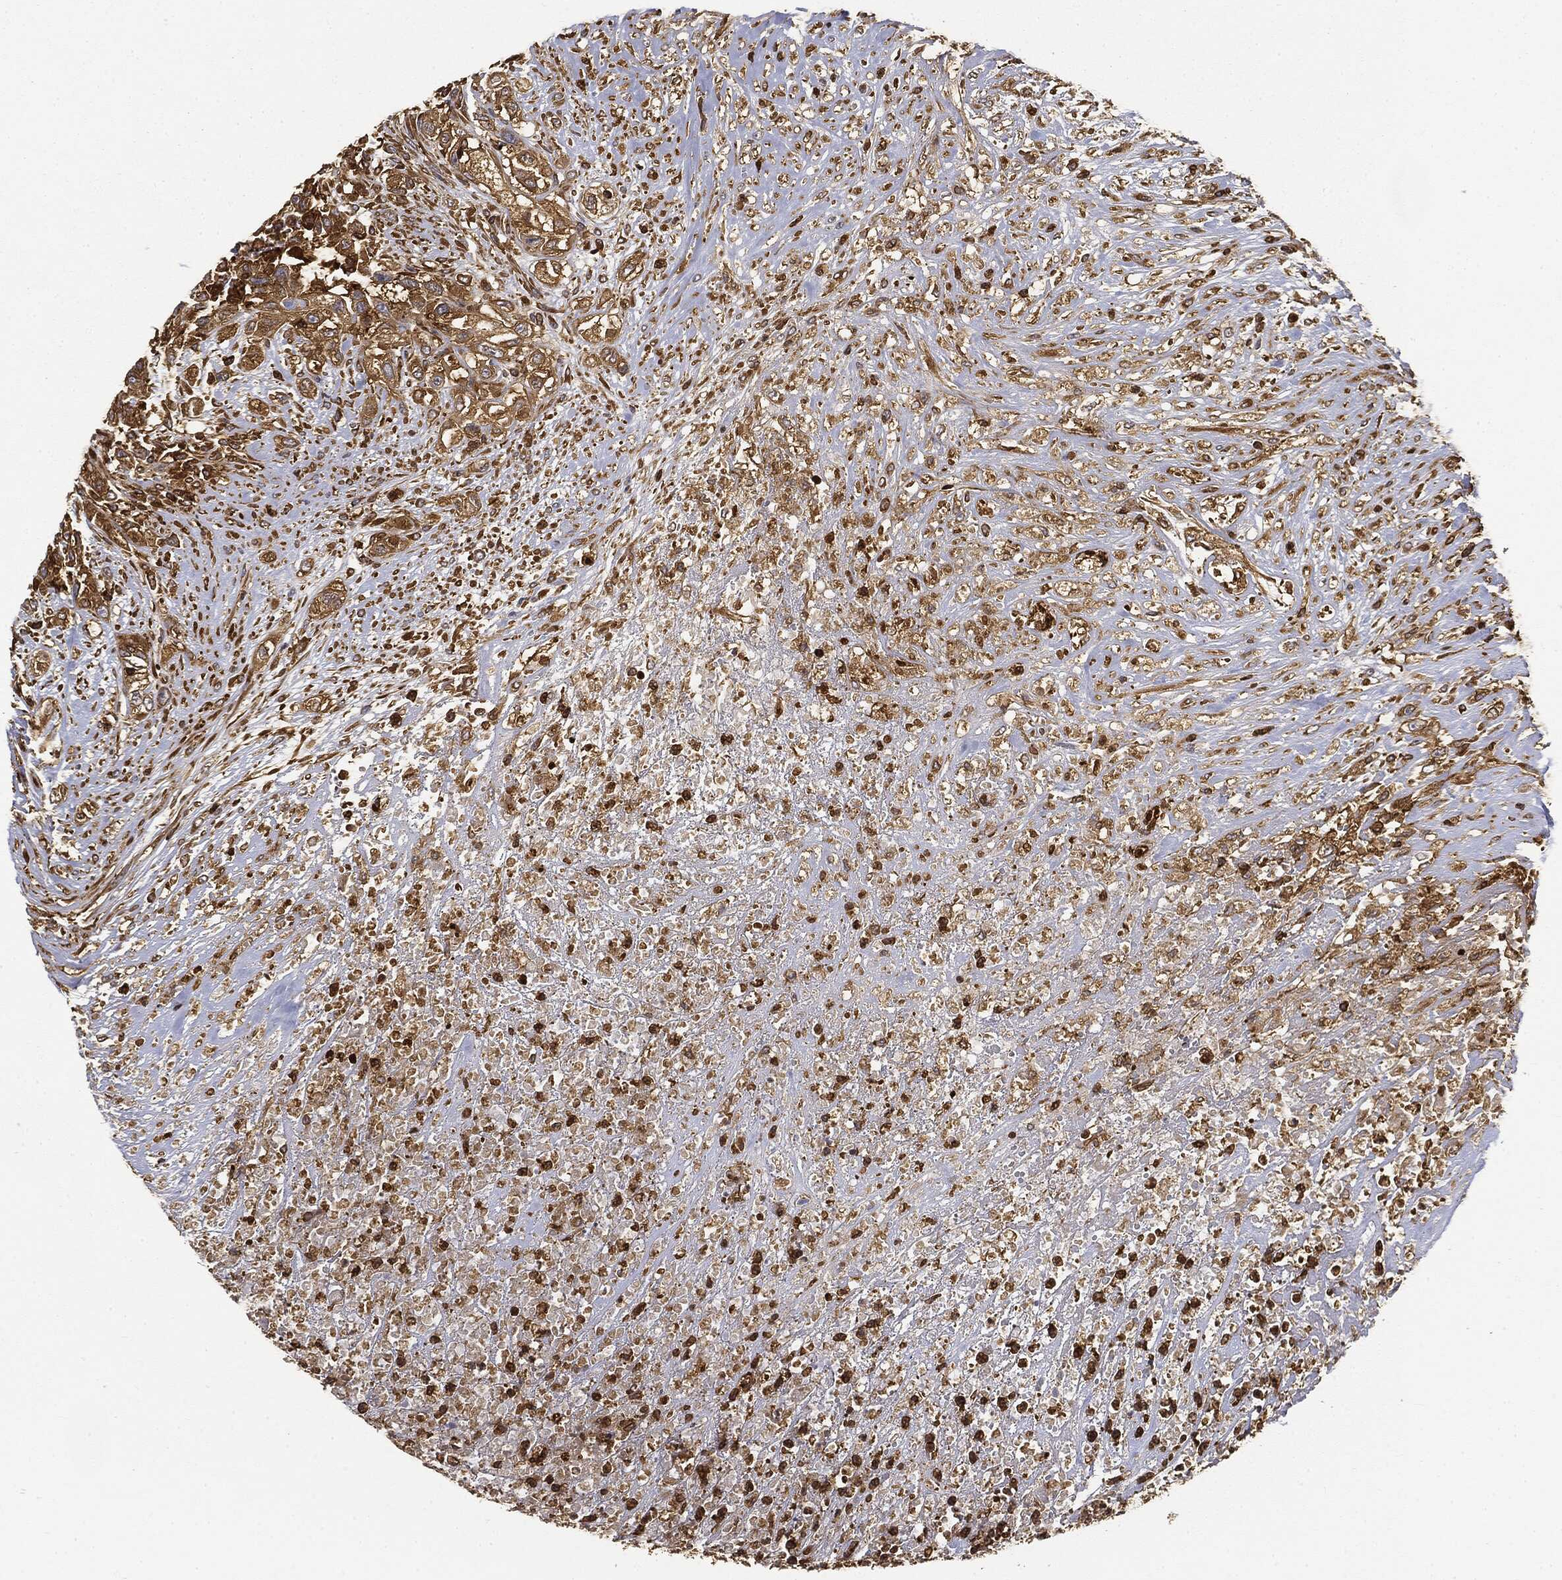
{"staining": {"intensity": "moderate", "quantity": ">75%", "location": "cytoplasmic/membranous"}, "tissue": "urothelial cancer", "cell_type": "Tumor cells", "image_type": "cancer", "snomed": [{"axis": "morphology", "description": "Urothelial carcinoma, High grade"}, {"axis": "topography", "description": "Urinary bladder"}], "caption": "Immunohistochemistry (IHC) photomicrograph of neoplastic tissue: urothelial cancer stained using IHC reveals medium levels of moderate protein expression localized specifically in the cytoplasmic/membranous of tumor cells, appearing as a cytoplasmic/membranous brown color.", "gene": "WDR1", "patient": {"sex": "female", "age": 56}}